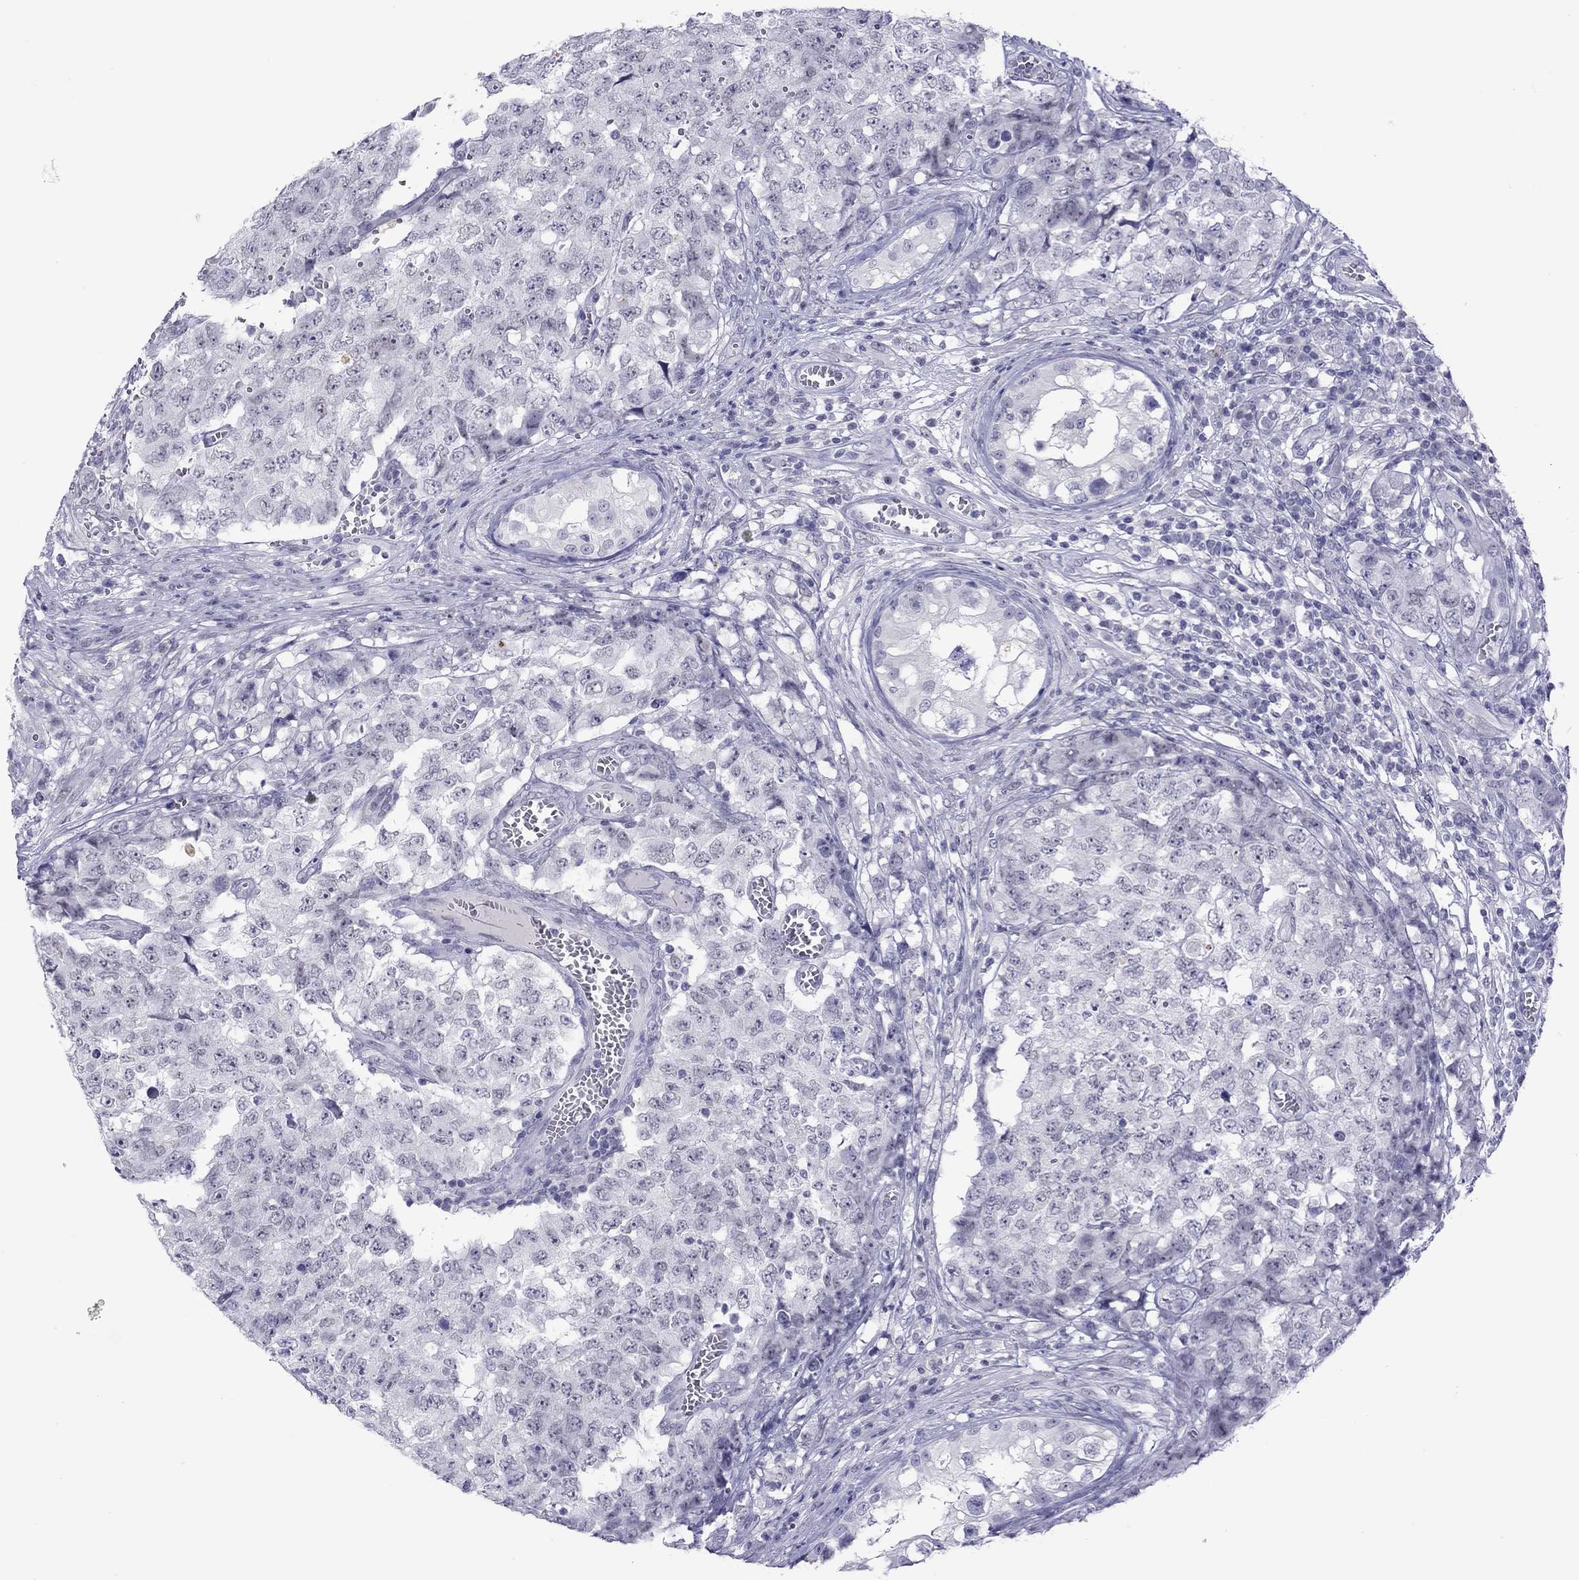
{"staining": {"intensity": "negative", "quantity": "none", "location": "none"}, "tissue": "testis cancer", "cell_type": "Tumor cells", "image_type": "cancer", "snomed": [{"axis": "morphology", "description": "Carcinoma, Embryonal, NOS"}, {"axis": "topography", "description": "Testis"}], "caption": "A photomicrograph of testis embryonal carcinoma stained for a protein exhibits no brown staining in tumor cells. The staining is performed using DAB (3,3'-diaminobenzidine) brown chromogen with nuclei counter-stained in using hematoxylin.", "gene": "CHRNB3", "patient": {"sex": "male", "age": 23}}